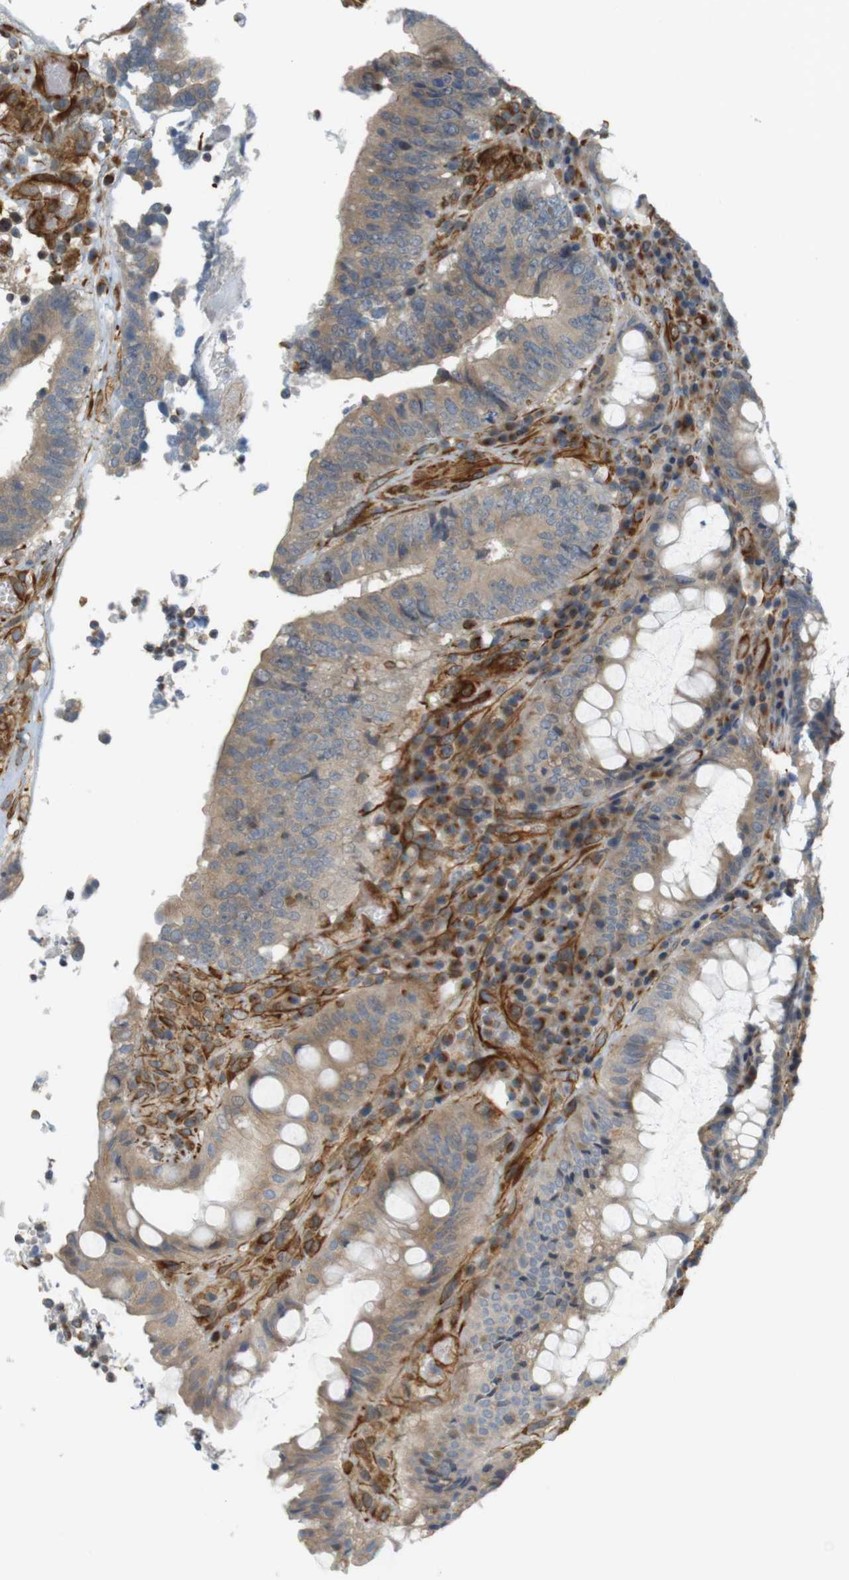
{"staining": {"intensity": "weak", "quantity": ">75%", "location": "cytoplasmic/membranous"}, "tissue": "colorectal cancer", "cell_type": "Tumor cells", "image_type": "cancer", "snomed": [{"axis": "morphology", "description": "Adenocarcinoma, NOS"}, {"axis": "topography", "description": "Rectum"}], "caption": "IHC micrograph of neoplastic tissue: adenocarcinoma (colorectal) stained using immunohistochemistry (IHC) shows low levels of weak protein expression localized specifically in the cytoplasmic/membranous of tumor cells, appearing as a cytoplasmic/membranous brown color.", "gene": "CYTH3", "patient": {"sex": "male", "age": 72}}